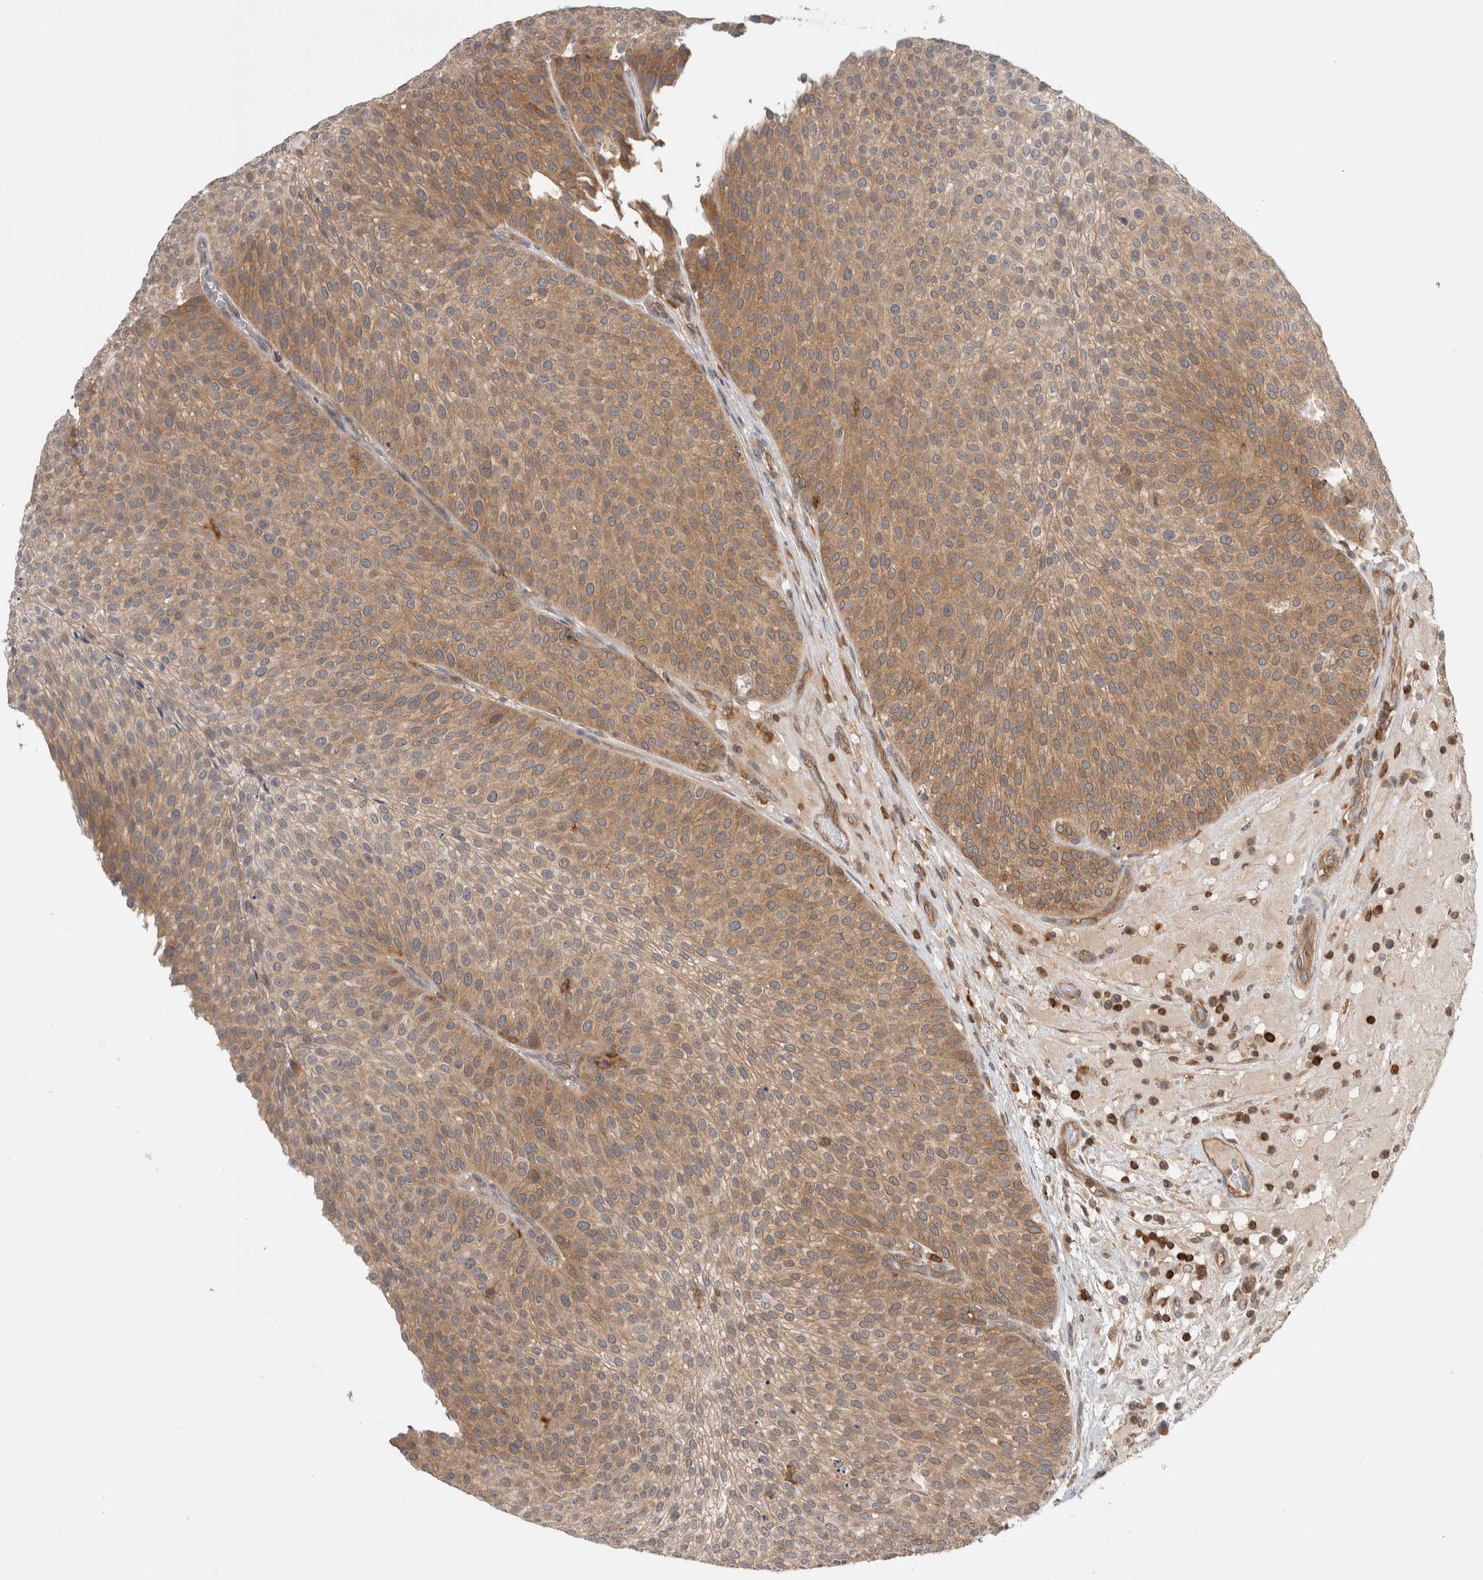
{"staining": {"intensity": "moderate", "quantity": ">75%", "location": "cytoplasmic/membranous"}, "tissue": "urothelial cancer", "cell_type": "Tumor cells", "image_type": "cancer", "snomed": [{"axis": "morphology", "description": "Normal tissue, NOS"}, {"axis": "morphology", "description": "Urothelial carcinoma, Low grade"}, {"axis": "topography", "description": "Smooth muscle"}, {"axis": "topography", "description": "Urinary bladder"}], "caption": "Urothelial cancer stained with DAB immunohistochemistry demonstrates medium levels of moderate cytoplasmic/membranous expression in approximately >75% of tumor cells.", "gene": "NFKB1", "patient": {"sex": "male", "age": 60}}